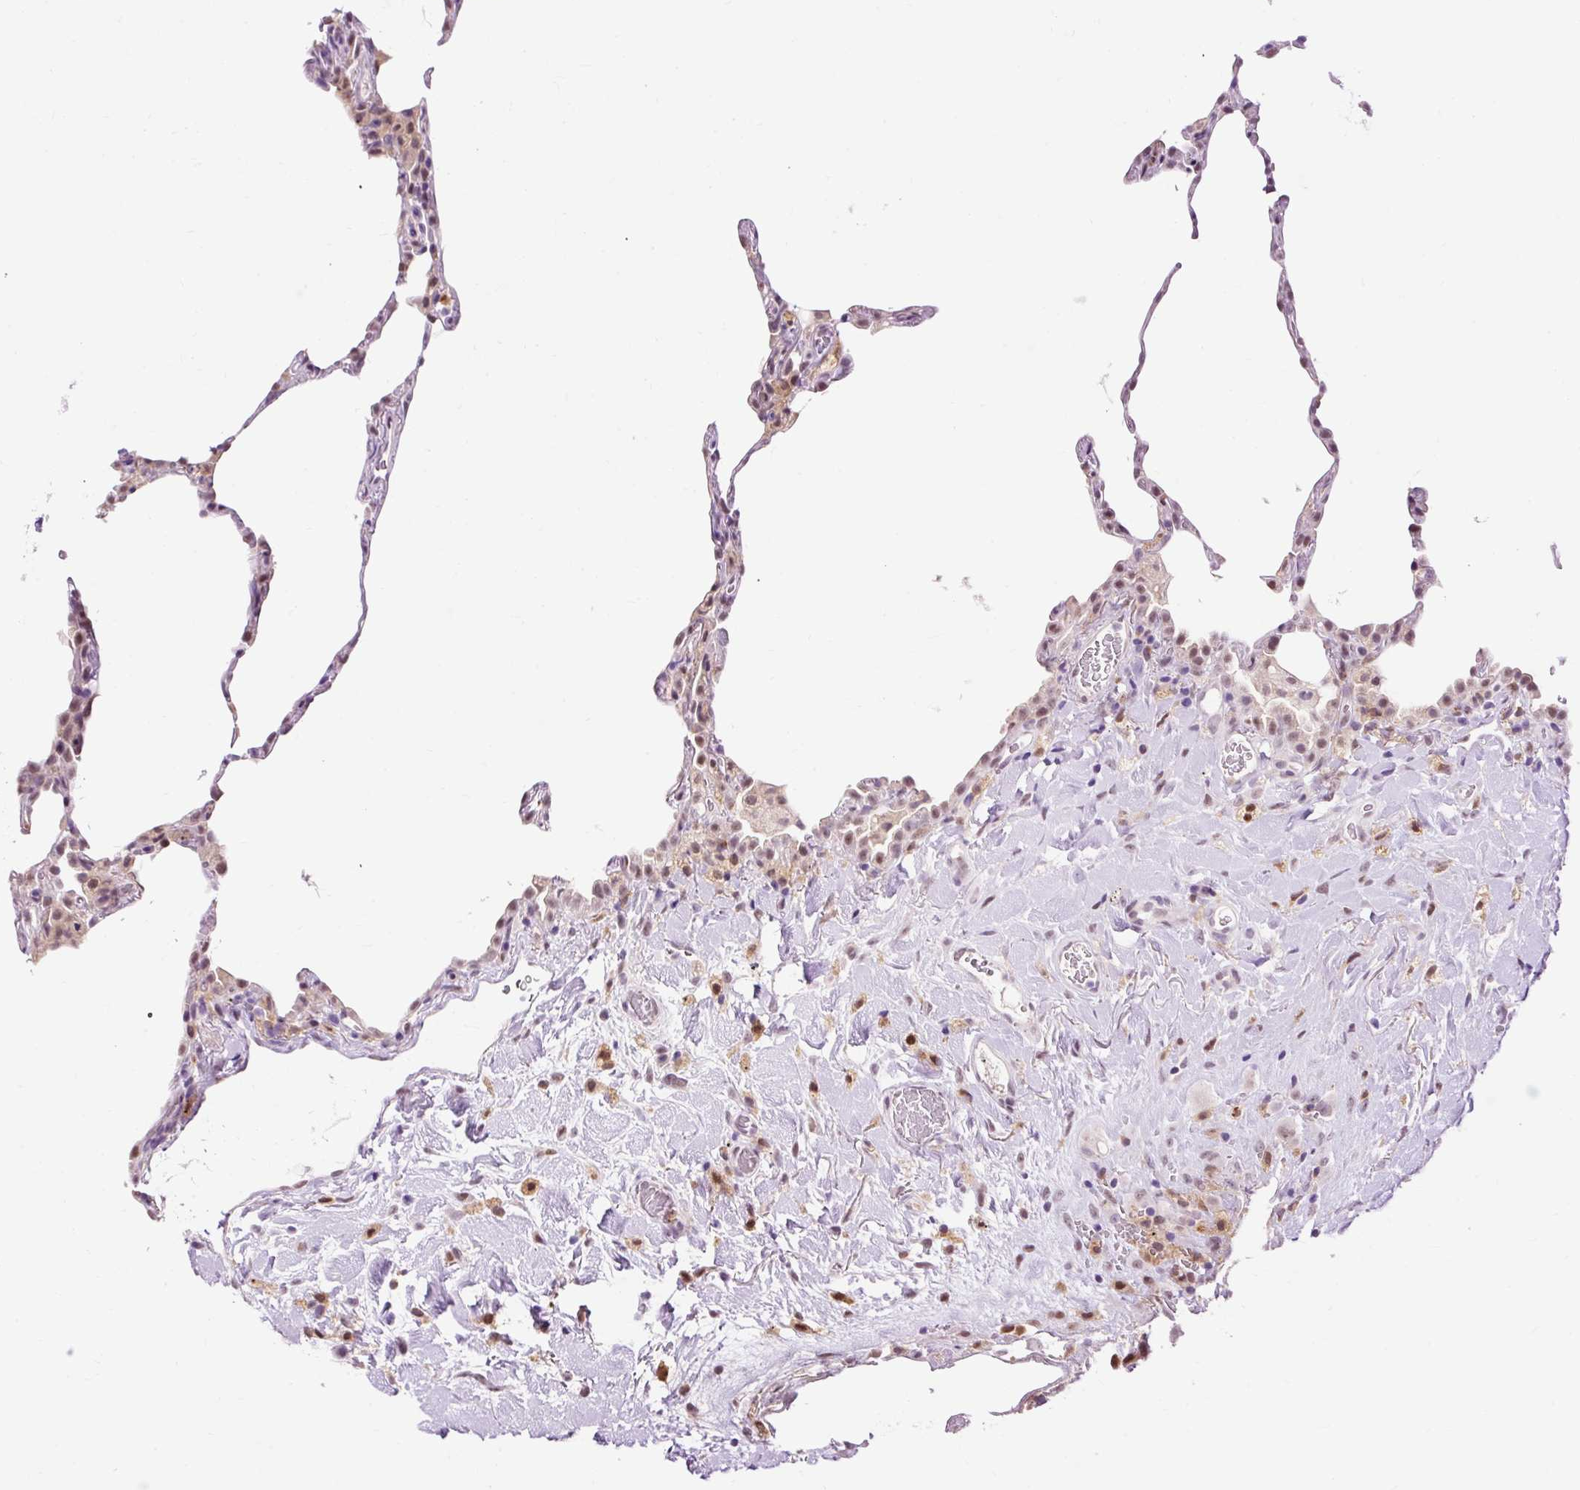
{"staining": {"intensity": "weak", "quantity": "25%-75%", "location": "nuclear"}, "tissue": "lung", "cell_type": "Alveolar cells", "image_type": "normal", "snomed": [{"axis": "morphology", "description": "Normal tissue, NOS"}, {"axis": "topography", "description": "Lung"}], "caption": "Immunohistochemical staining of benign human lung reveals weak nuclear protein staining in about 25%-75% of alveolar cells. (DAB (3,3'-diaminobenzidine) = brown stain, brightfield microscopy at high magnification).", "gene": "LY86", "patient": {"sex": "female", "age": 57}}